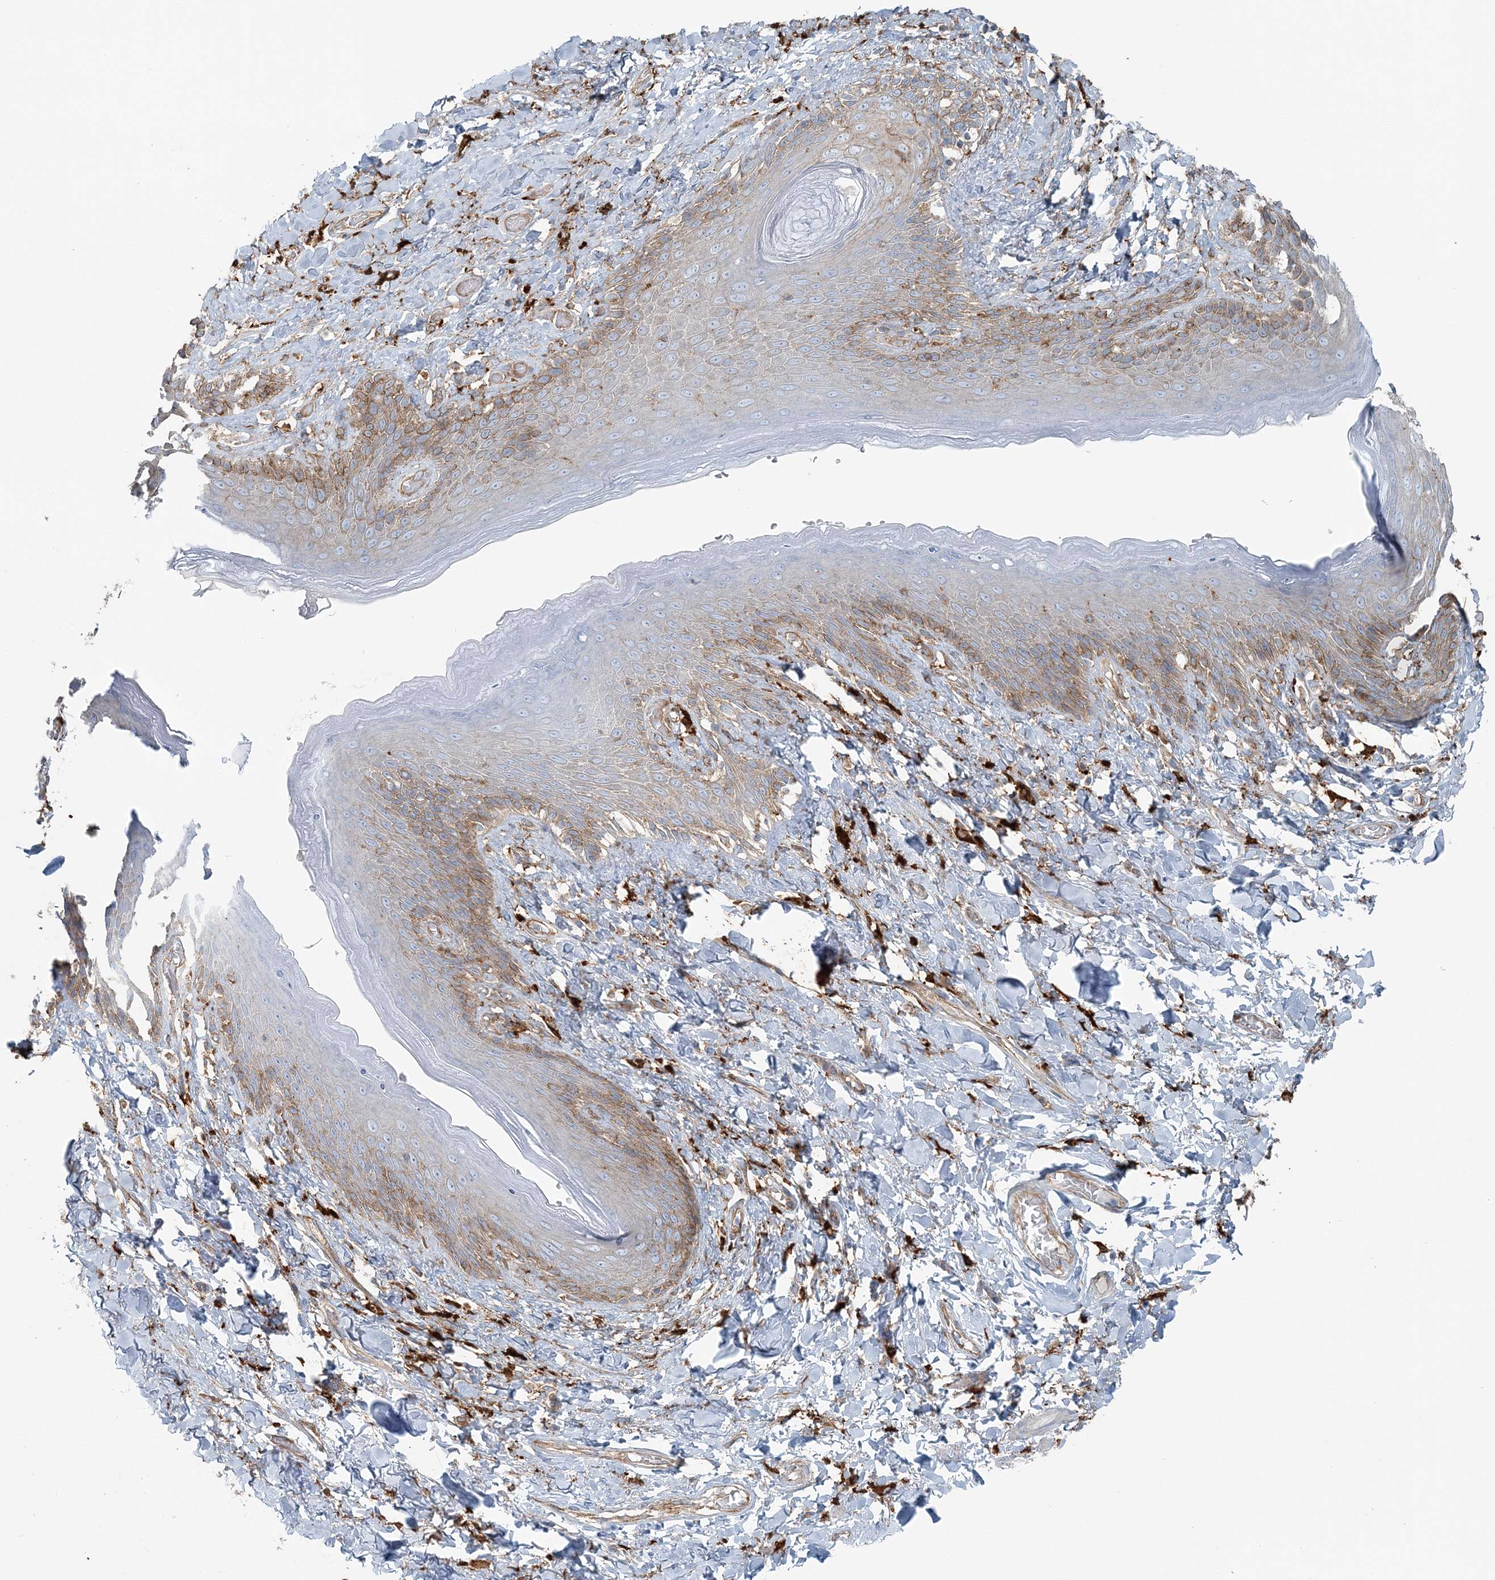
{"staining": {"intensity": "moderate", "quantity": "<25%", "location": "cytoplasmic/membranous"}, "tissue": "skin", "cell_type": "Epidermal cells", "image_type": "normal", "snomed": [{"axis": "morphology", "description": "Normal tissue, NOS"}, {"axis": "topography", "description": "Anal"}], "caption": "Epidermal cells display low levels of moderate cytoplasmic/membranous staining in about <25% of cells in unremarkable human skin.", "gene": "SNX2", "patient": {"sex": "female", "age": 78}}